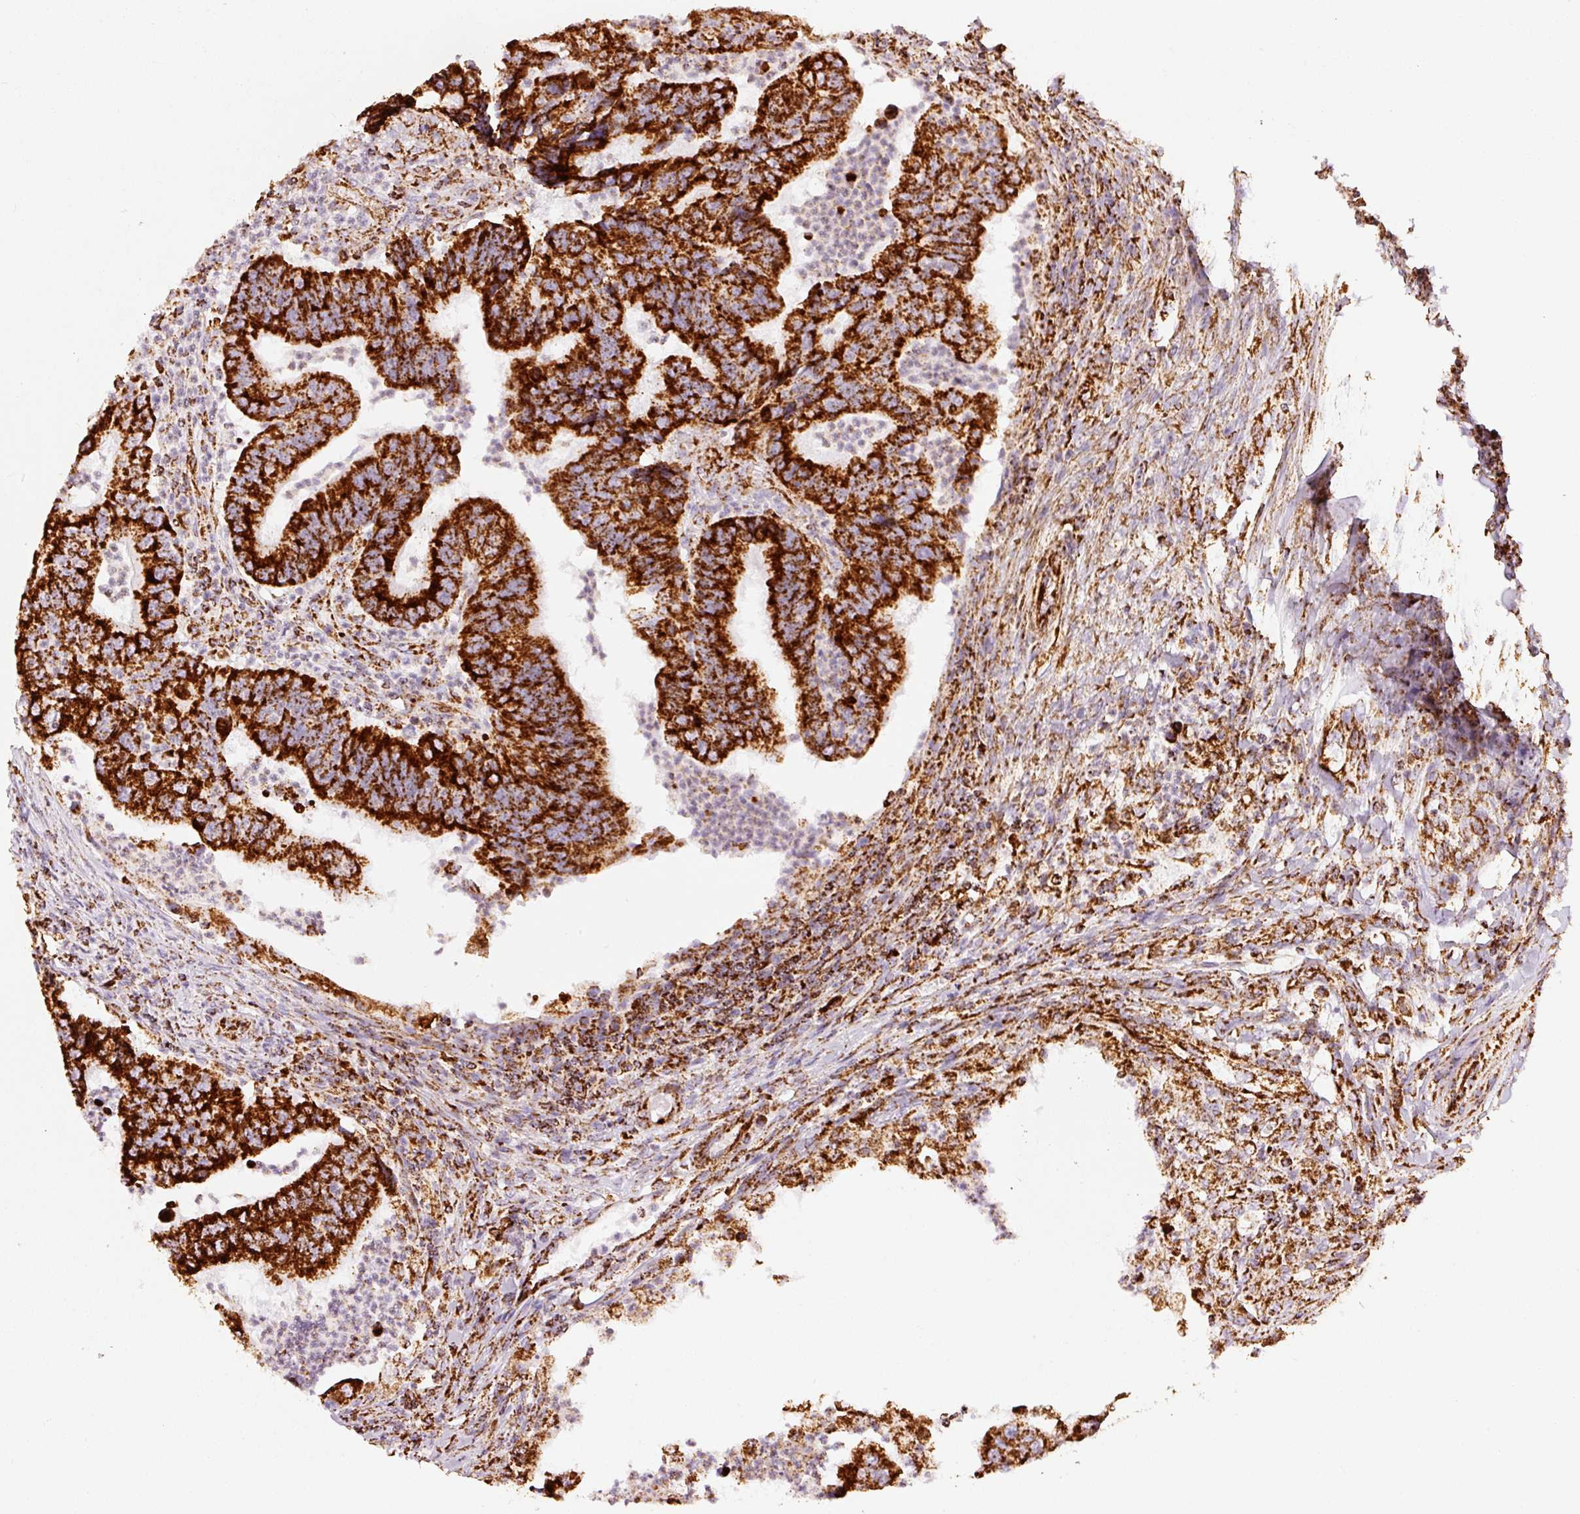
{"staining": {"intensity": "strong", "quantity": ">75%", "location": "cytoplasmic/membranous"}, "tissue": "colorectal cancer", "cell_type": "Tumor cells", "image_type": "cancer", "snomed": [{"axis": "morphology", "description": "Adenocarcinoma, NOS"}, {"axis": "topography", "description": "Colon"}], "caption": "Adenocarcinoma (colorectal) stained with a protein marker exhibits strong staining in tumor cells.", "gene": "MT-CO2", "patient": {"sex": "female", "age": 67}}